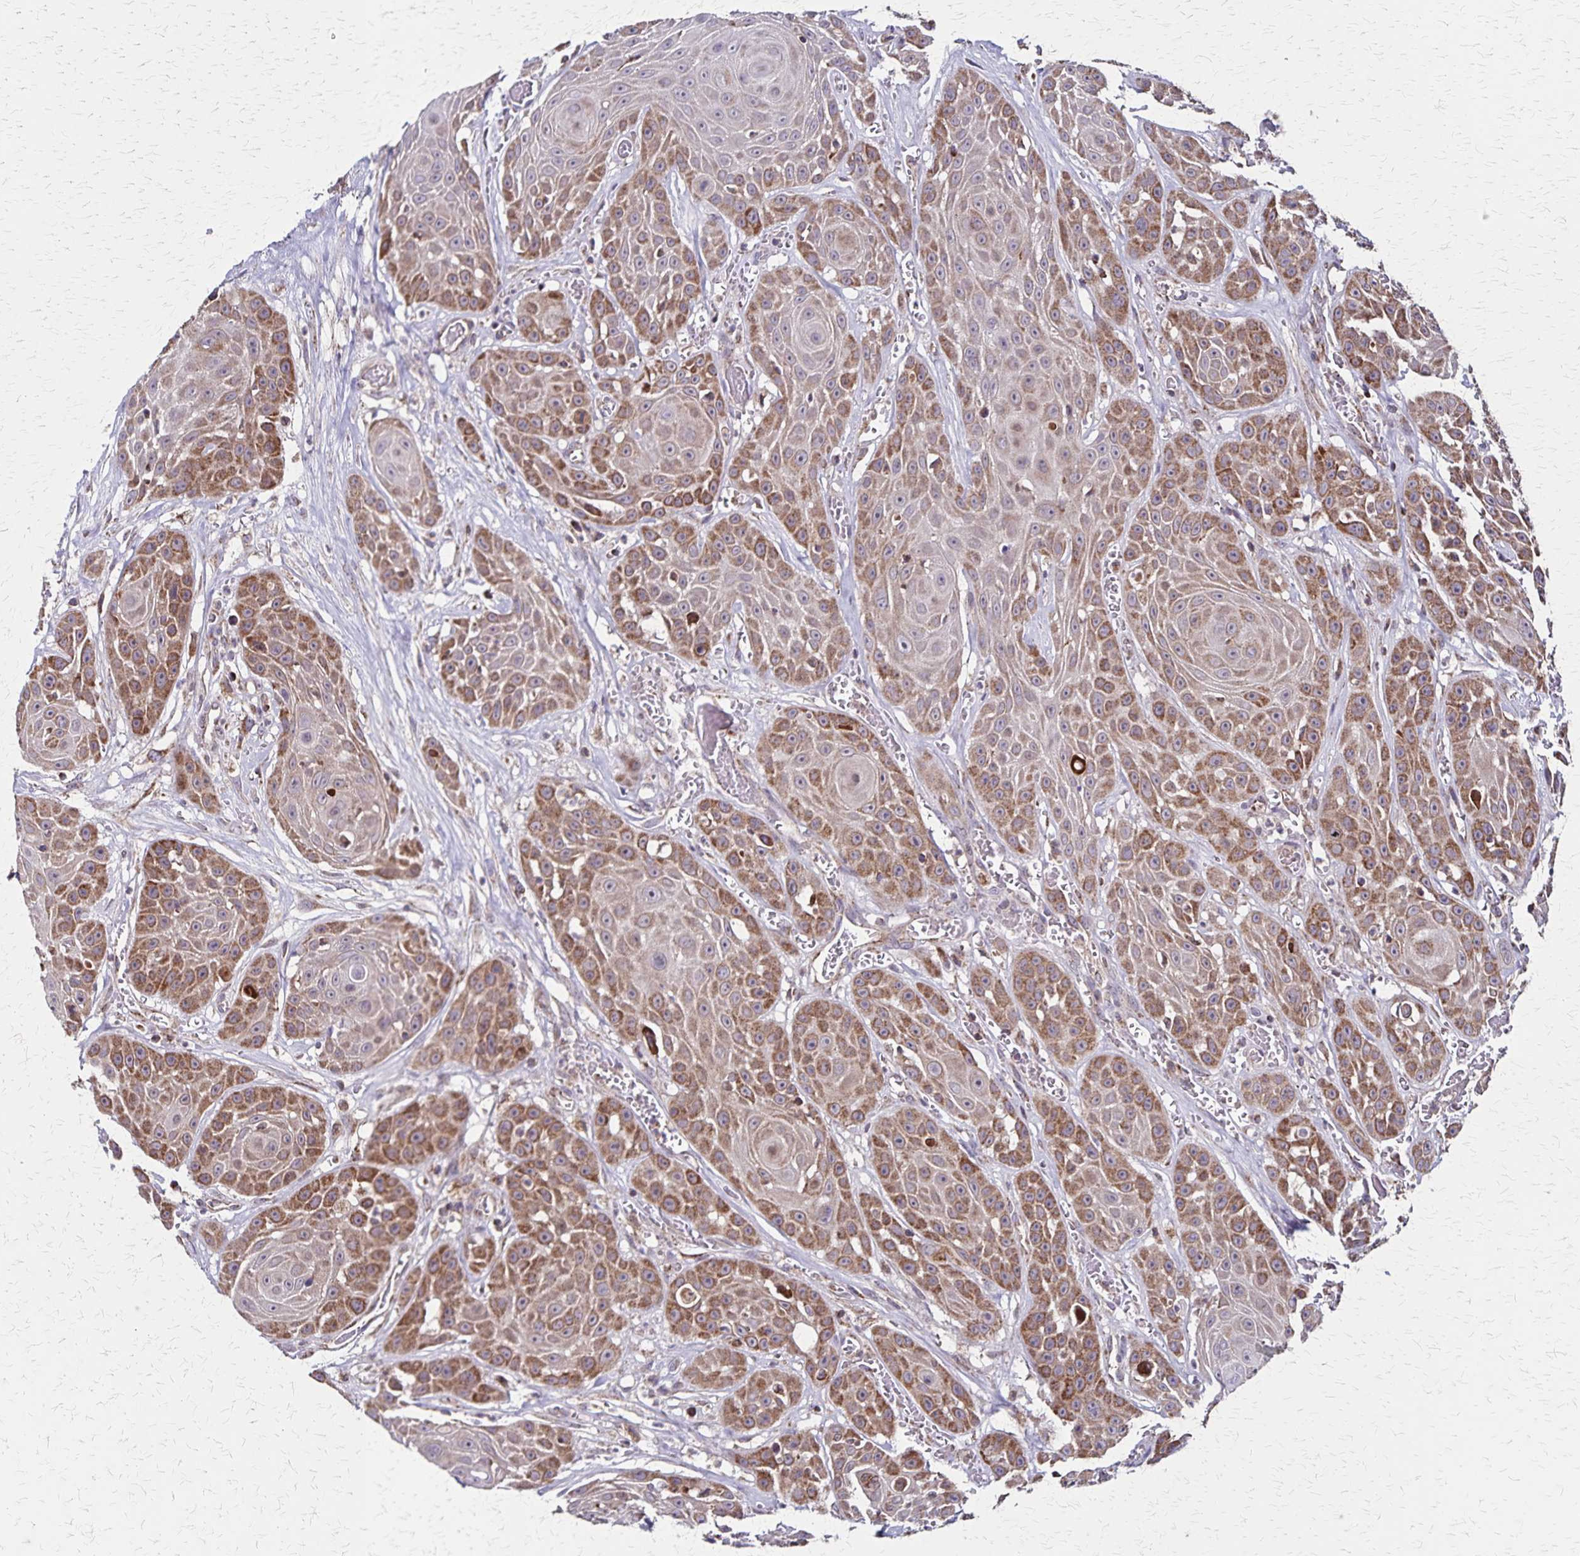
{"staining": {"intensity": "moderate", "quantity": "25%-75%", "location": "cytoplasmic/membranous"}, "tissue": "head and neck cancer", "cell_type": "Tumor cells", "image_type": "cancer", "snomed": [{"axis": "morphology", "description": "Squamous cell carcinoma, NOS"}, {"axis": "topography", "description": "Oral tissue"}, {"axis": "topography", "description": "Head-Neck"}], "caption": "Head and neck cancer (squamous cell carcinoma) stained with a protein marker exhibits moderate staining in tumor cells.", "gene": "NFS1", "patient": {"sex": "male", "age": 81}}